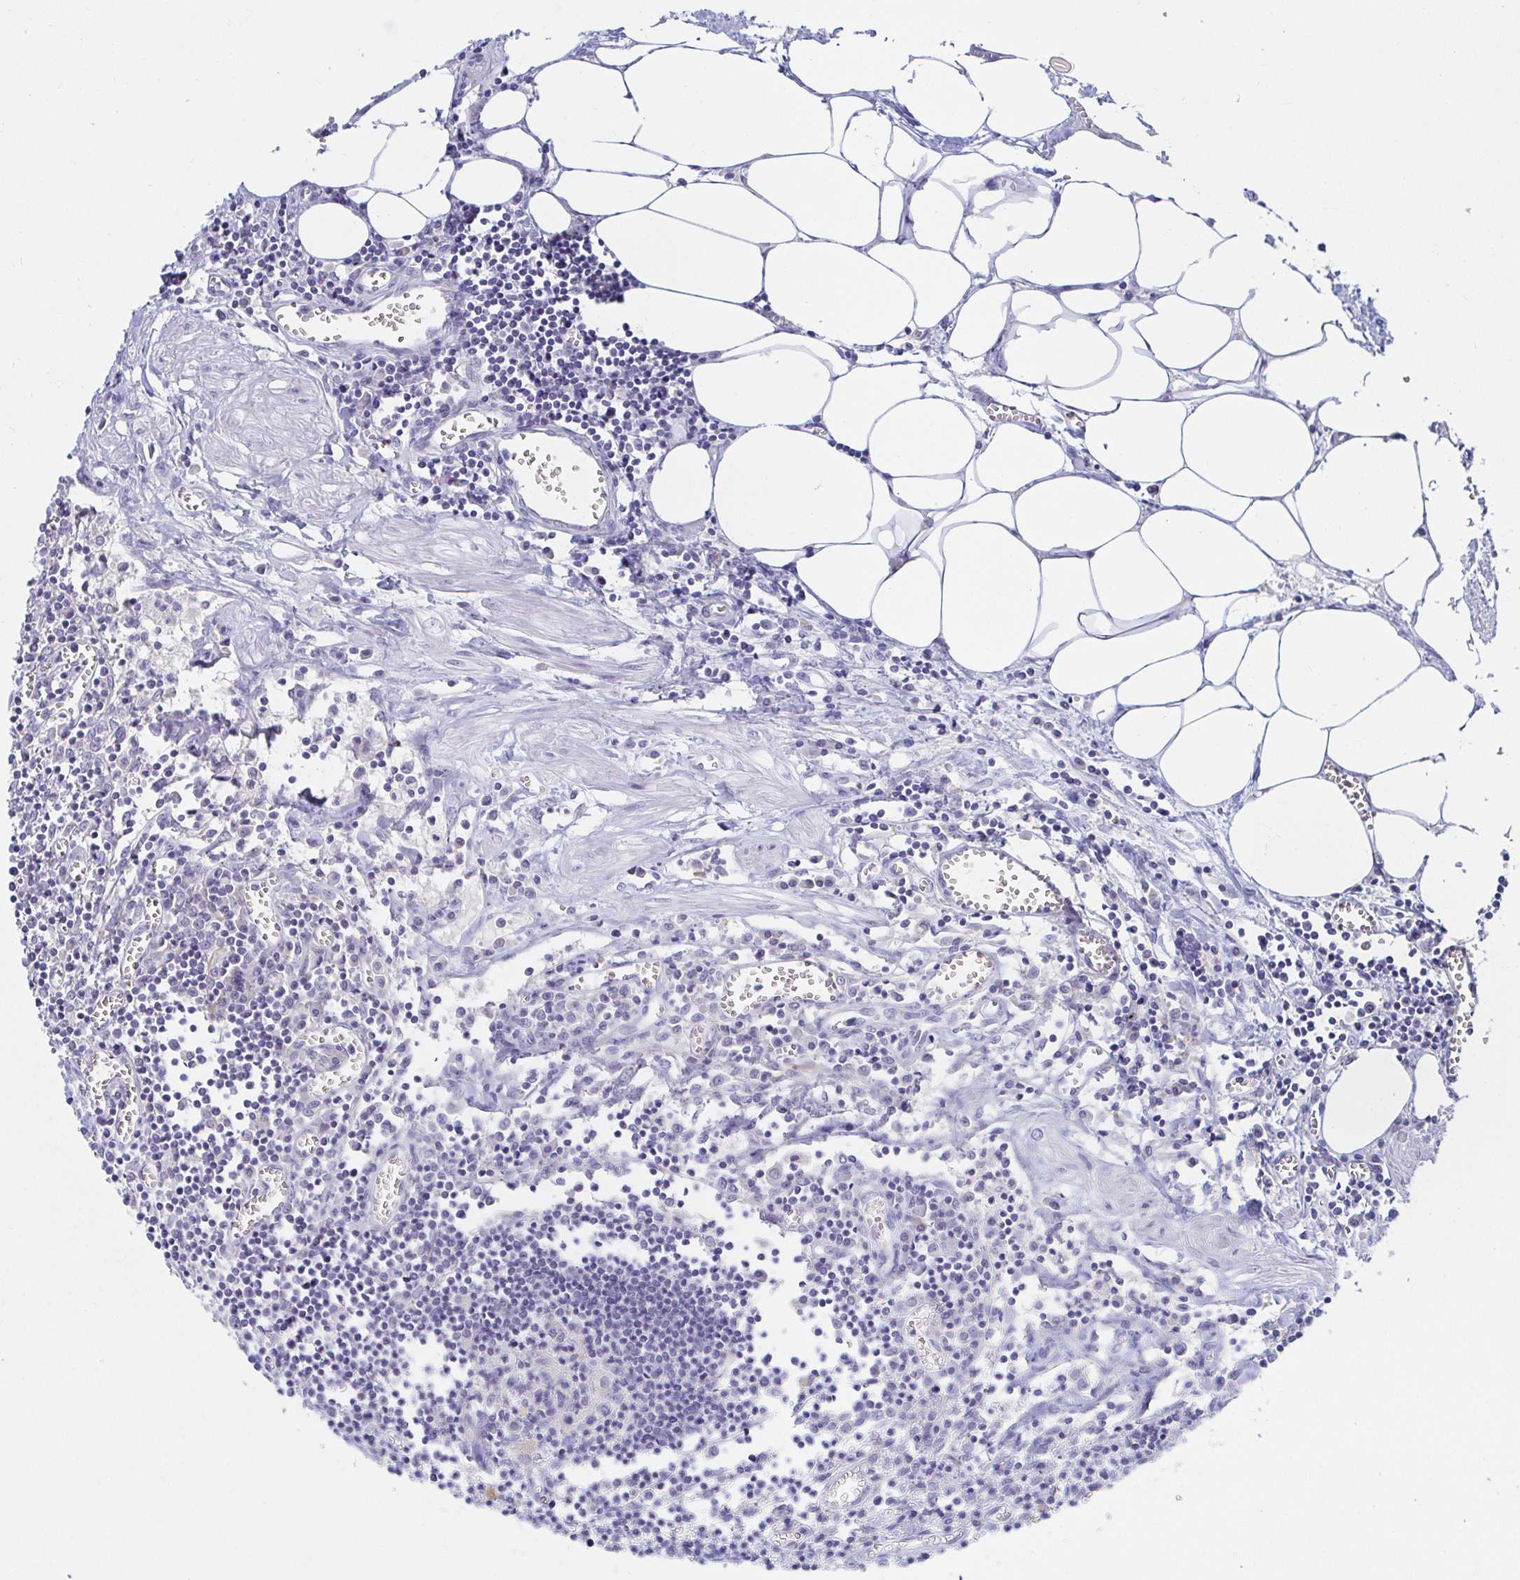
{"staining": {"intensity": "negative", "quantity": "none", "location": "none"}, "tissue": "lymph node", "cell_type": "Germinal center cells", "image_type": "normal", "snomed": [{"axis": "morphology", "description": "Normal tissue, NOS"}, {"axis": "topography", "description": "Lymph node"}], "caption": "This image is of unremarkable lymph node stained with immunohistochemistry to label a protein in brown with the nuclei are counter-stained blue. There is no expression in germinal center cells.", "gene": "PDE6B", "patient": {"sex": "male", "age": 66}}